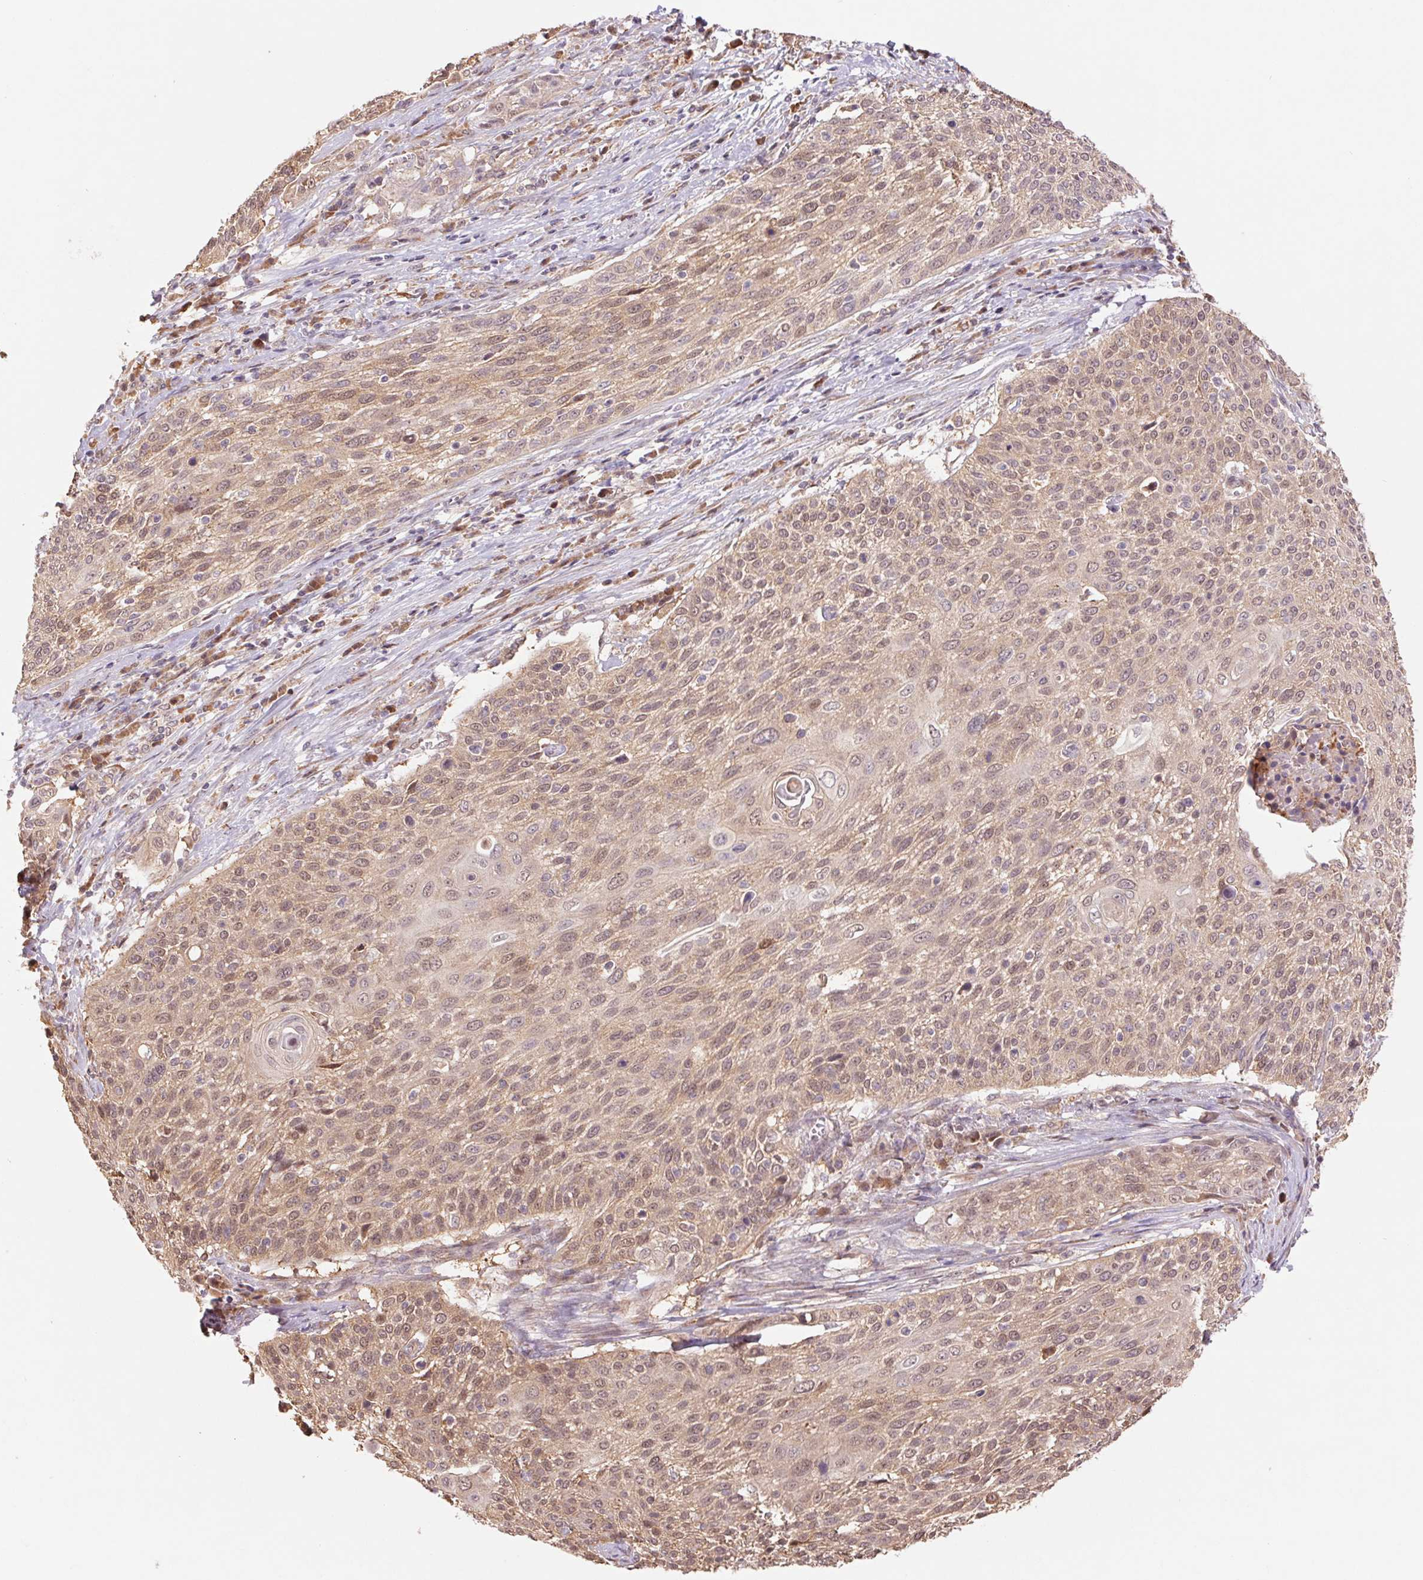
{"staining": {"intensity": "weak", "quantity": ">75%", "location": "cytoplasmic/membranous,nuclear"}, "tissue": "cervical cancer", "cell_type": "Tumor cells", "image_type": "cancer", "snomed": [{"axis": "morphology", "description": "Squamous cell carcinoma, NOS"}, {"axis": "topography", "description": "Cervix"}], "caption": "The micrograph displays a brown stain indicating the presence of a protein in the cytoplasmic/membranous and nuclear of tumor cells in squamous cell carcinoma (cervical).", "gene": "RRM1", "patient": {"sex": "female", "age": 31}}